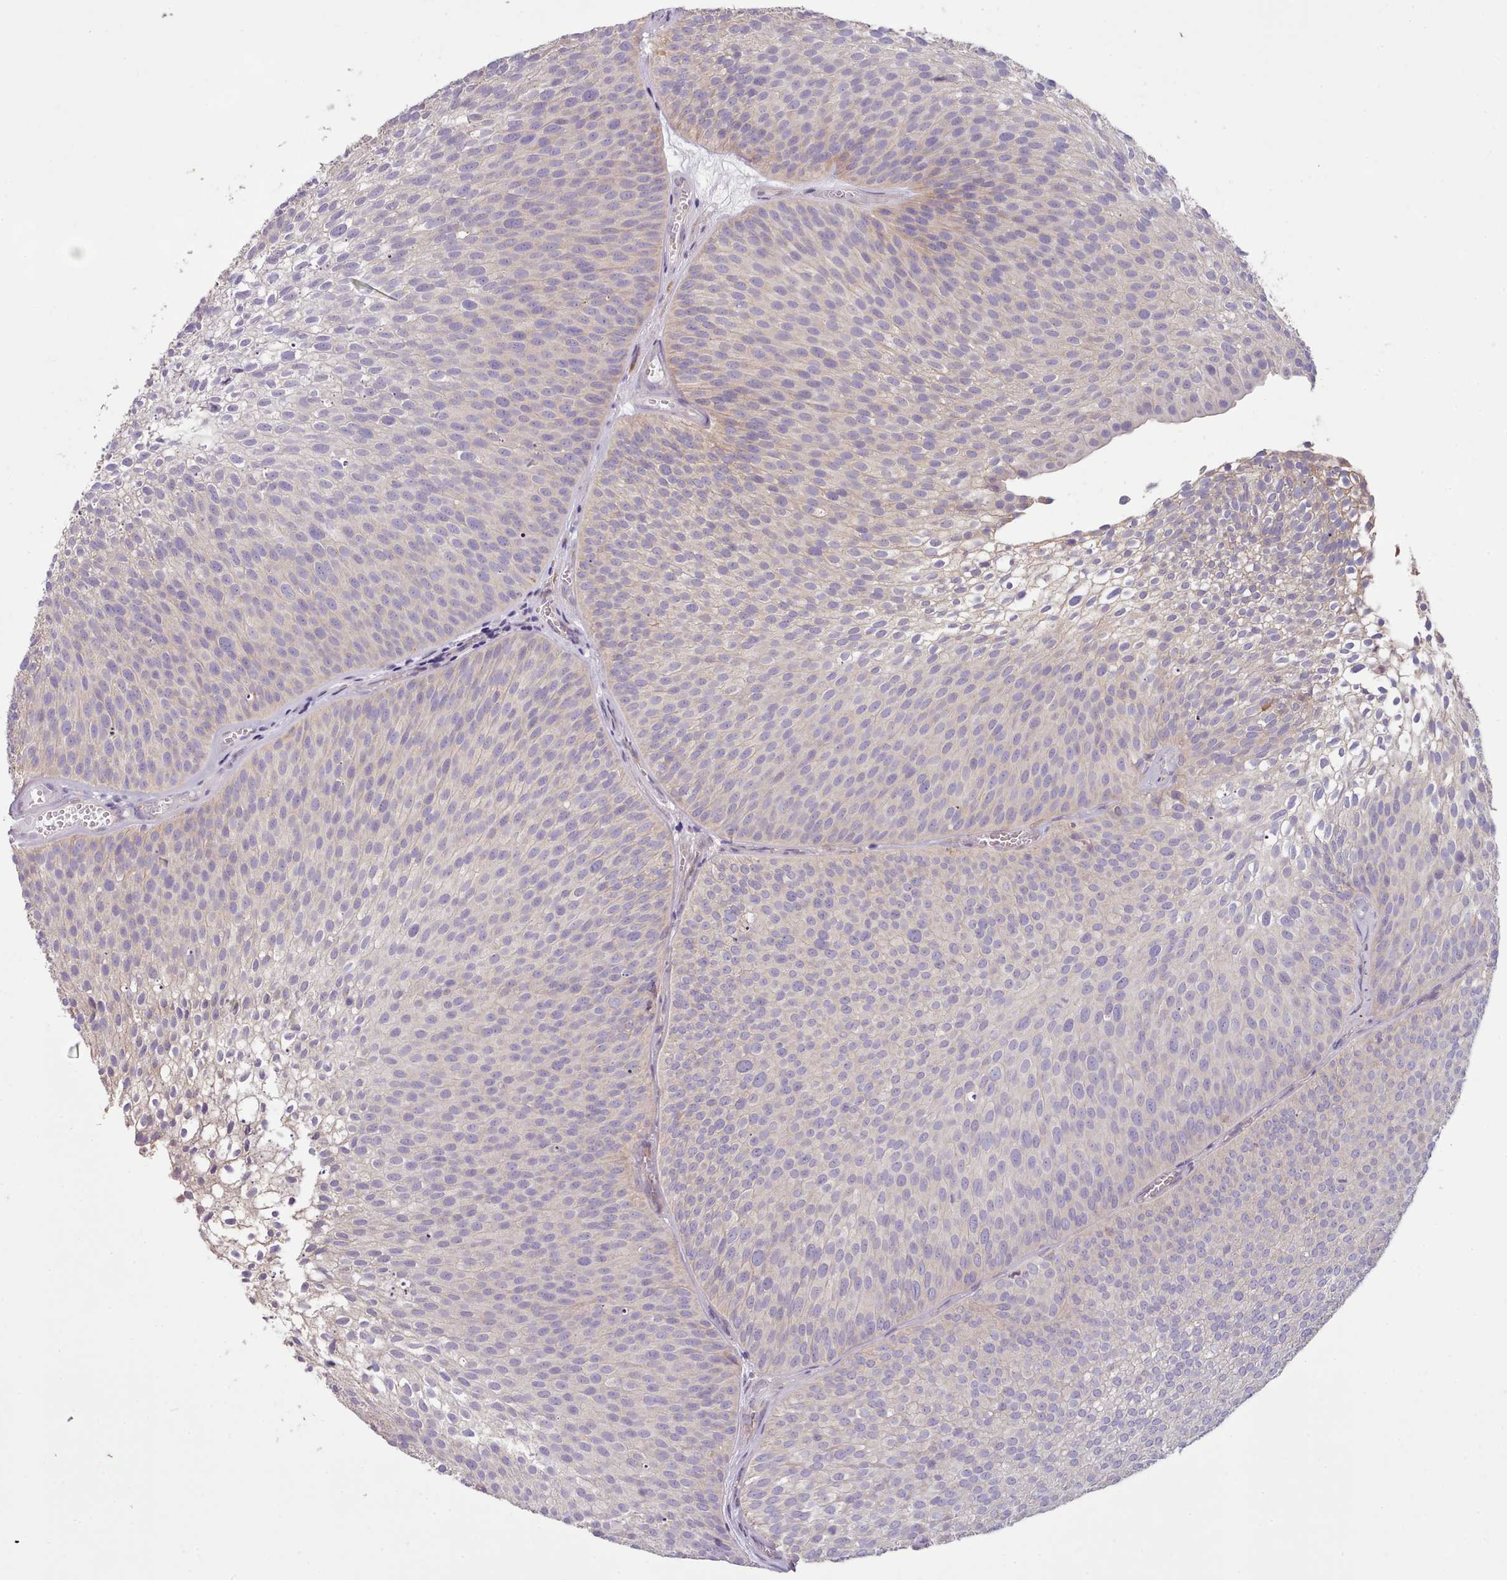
{"staining": {"intensity": "weak", "quantity": "<25%", "location": "cytoplasmic/membranous"}, "tissue": "urothelial cancer", "cell_type": "Tumor cells", "image_type": "cancer", "snomed": [{"axis": "morphology", "description": "Urothelial carcinoma, Low grade"}, {"axis": "topography", "description": "Urinary bladder"}], "caption": "High power microscopy micrograph of an immunohistochemistry photomicrograph of urothelial cancer, revealing no significant expression in tumor cells.", "gene": "DPF1", "patient": {"sex": "male", "age": 91}}